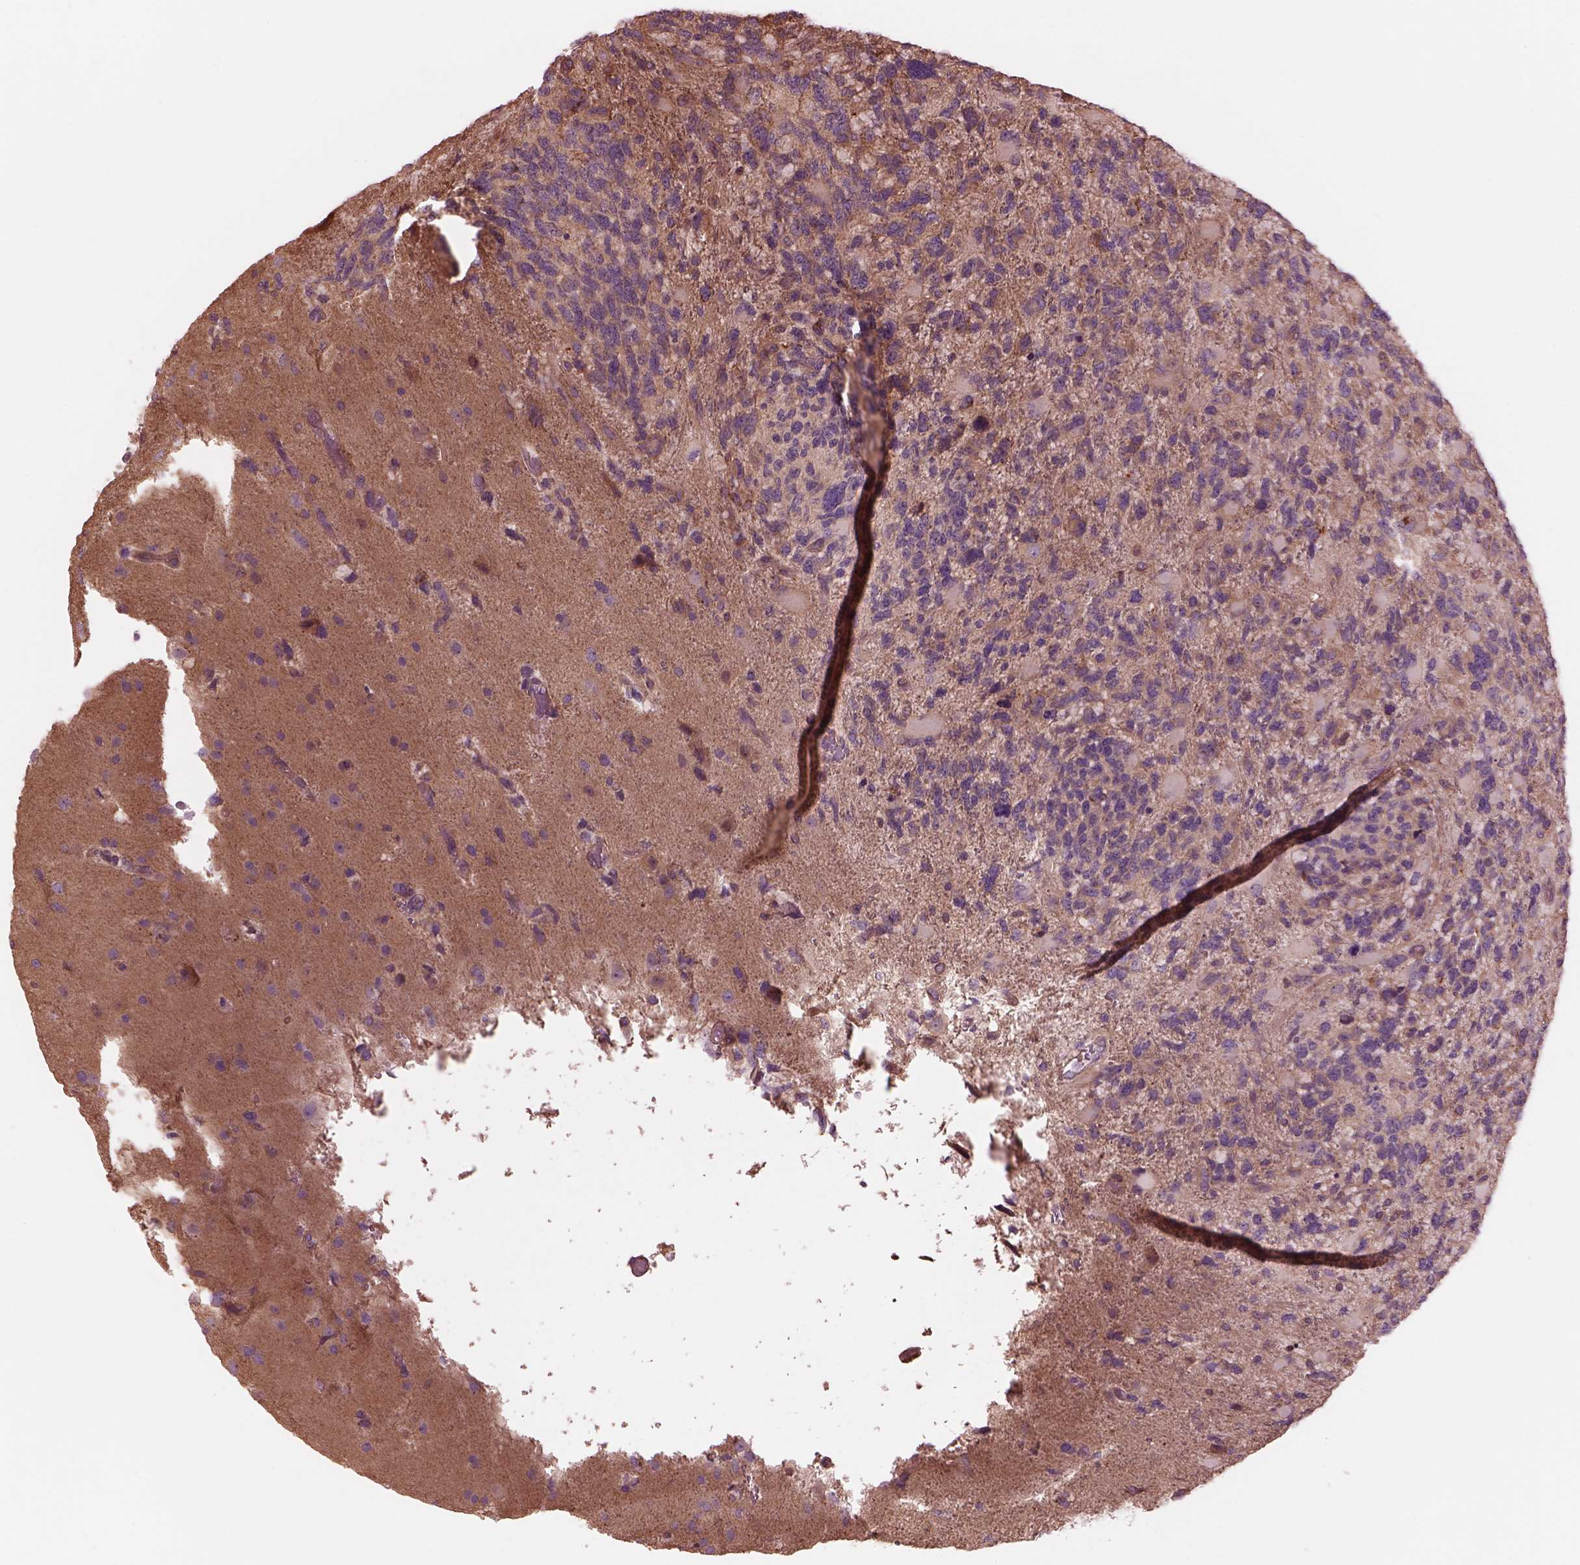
{"staining": {"intensity": "negative", "quantity": "none", "location": "none"}, "tissue": "glioma", "cell_type": "Tumor cells", "image_type": "cancer", "snomed": [{"axis": "morphology", "description": "Glioma, malignant, High grade"}, {"axis": "topography", "description": "Brain"}], "caption": "Image shows no protein staining in tumor cells of malignant glioma (high-grade) tissue. Brightfield microscopy of immunohistochemistry stained with DAB (3,3'-diaminobenzidine) (brown) and hematoxylin (blue), captured at high magnification.", "gene": "STK33", "patient": {"sex": "female", "age": 71}}